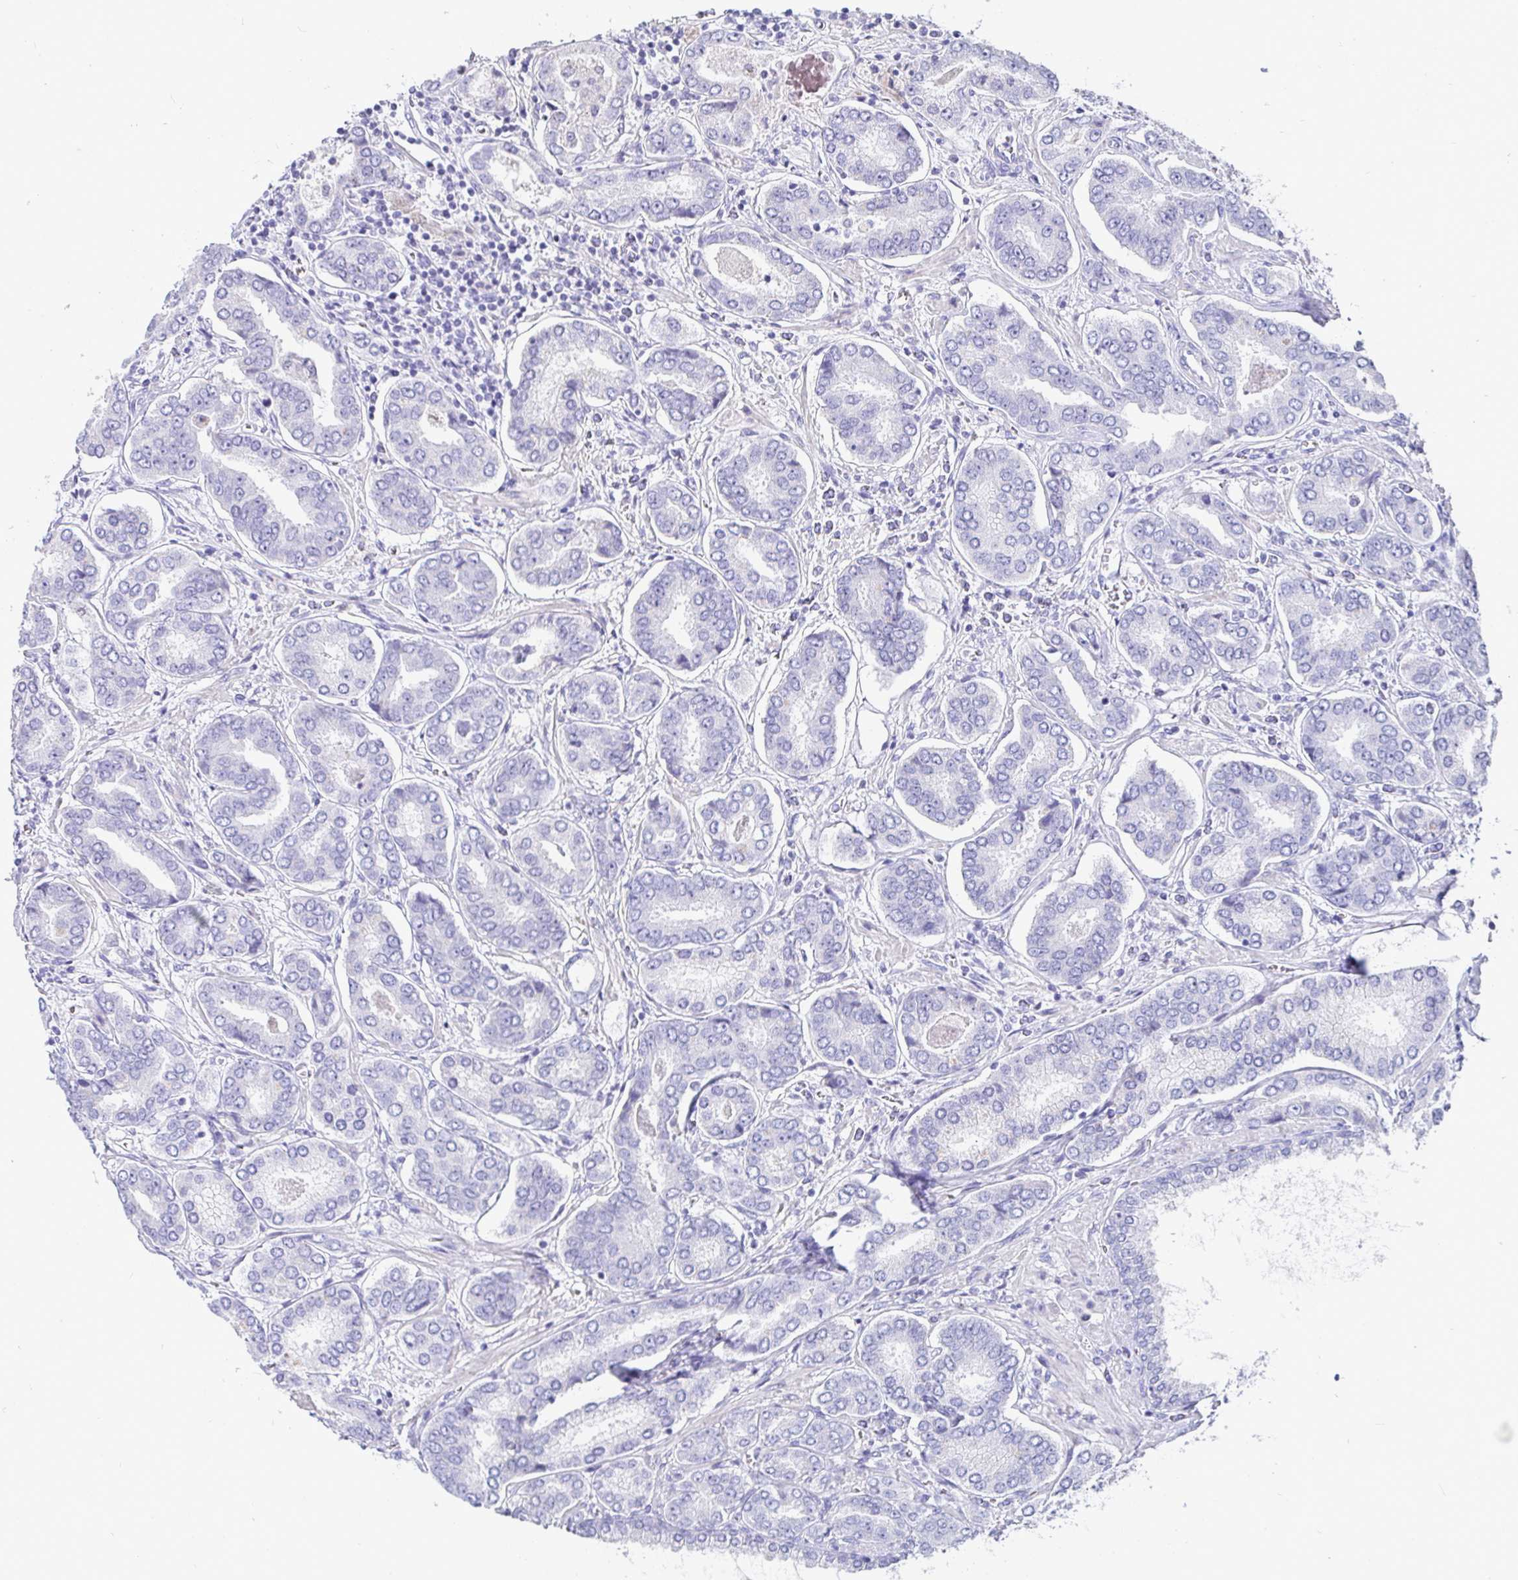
{"staining": {"intensity": "negative", "quantity": "none", "location": "none"}, "tissue": "prostate cancer", "cell_type": "Tumor cells", "image_type": "cancer", "snomed": [{"axis": "morphology", "description": "Adenocarcinoma, High grade"}, {"axis": "topography", "description": "Prostate"}], "caption": "This is an immunohistochemistry histopathology image of human prostate cancer (adenocarcinoma (high-grade)). There is no positivity in tumor cells.", "gene": "TMEM241", "patient": {"sex": "male", "age": 72}}